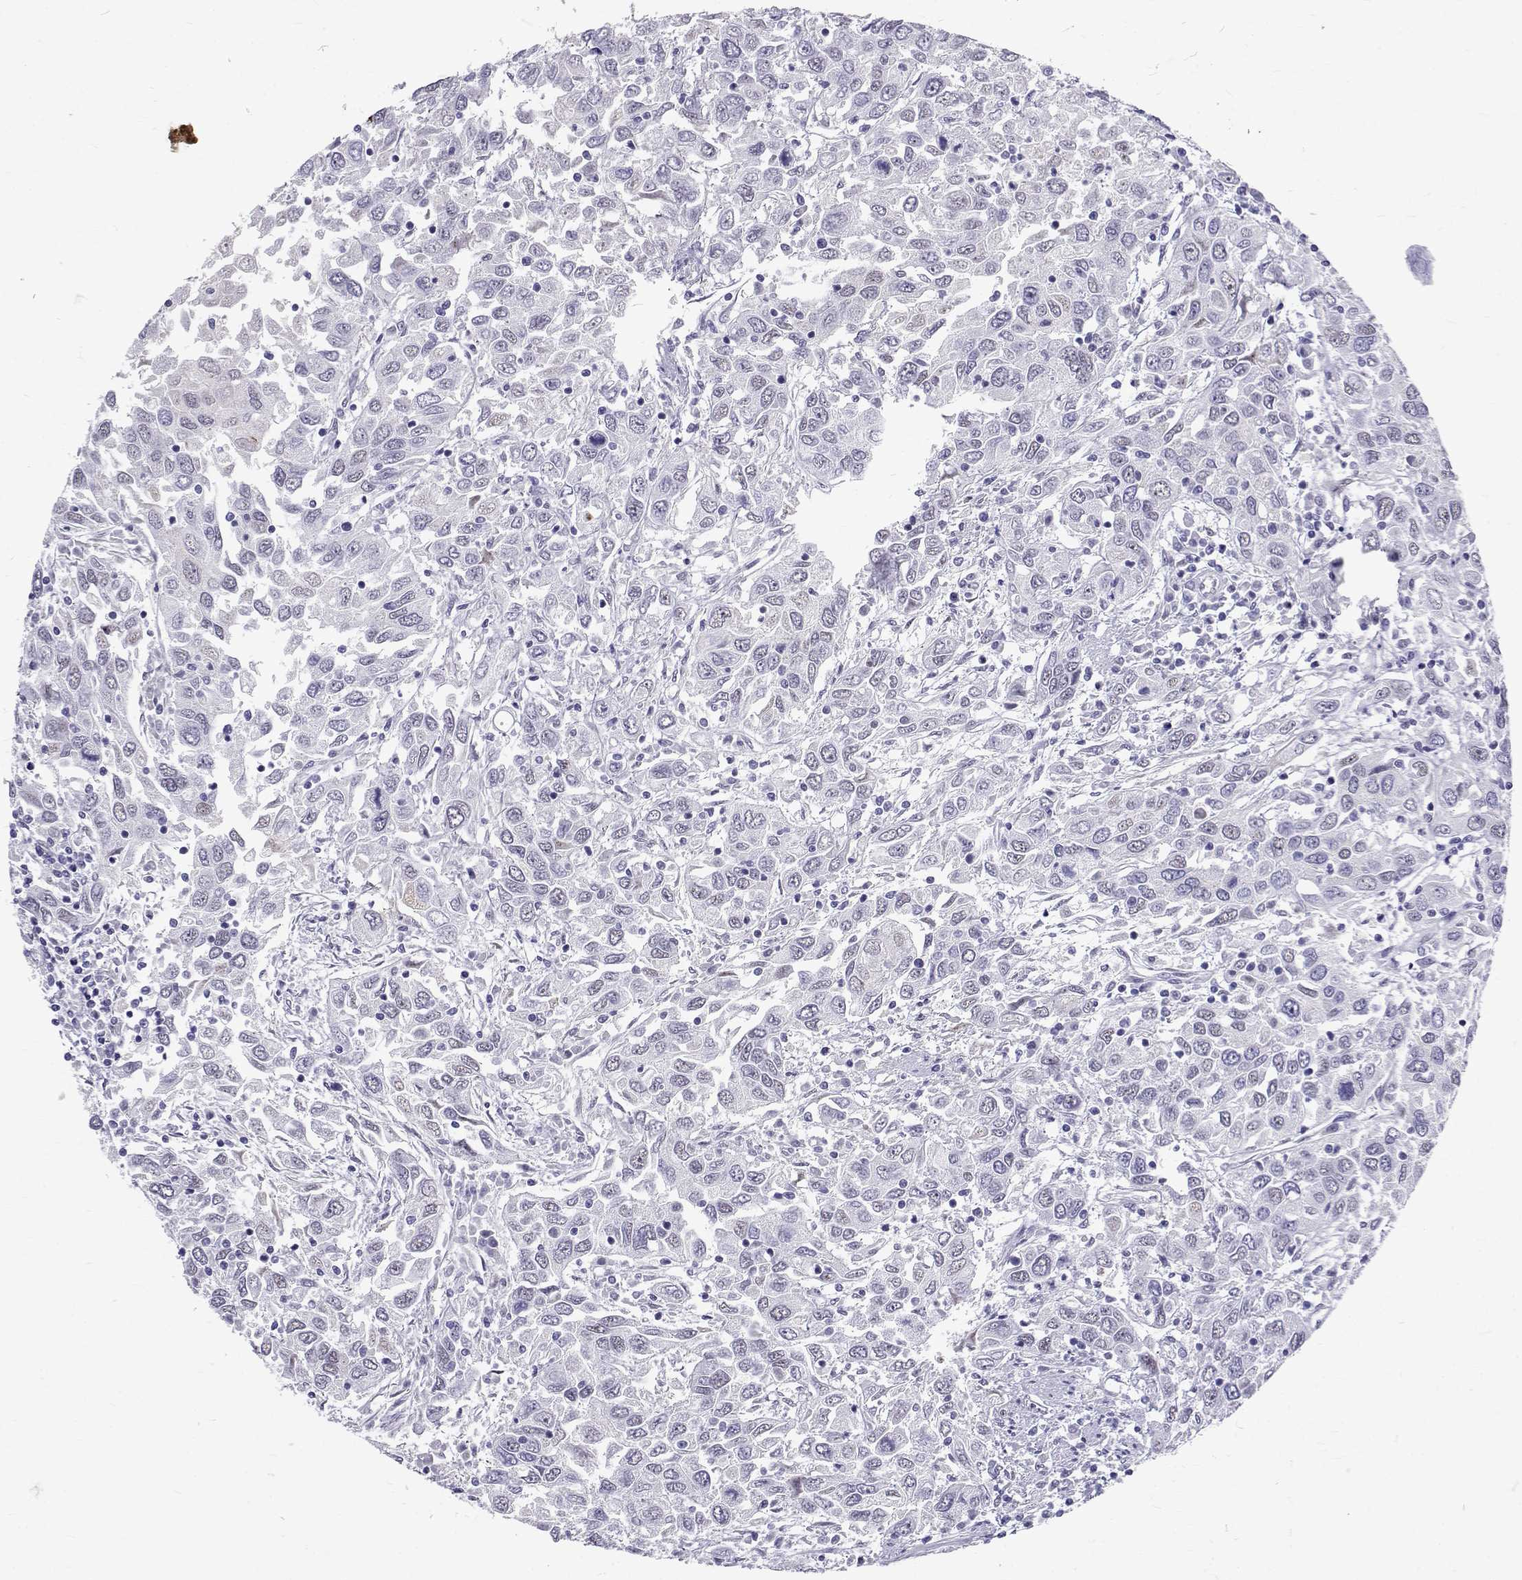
{"staining": {"intensity": "negative", "quantity": "none", "location": "none"}, "tissue": "urothelial cancer", "cell_type": "Tumor cells", "image_type": "cancer", "snomed": [{"axis": "morphology", "description": "Urothelial carcinoma, High grade"}, {"axis": "topography", "description": "Urinary bladder"}], "caption": "DAB immunohistochemical staining of urothelial cancer displays no significant staining in tumor cells. Nuclei are stained in blue.", "gene": "IGSF1", "patient": {"sex": "male", "age": 76}}